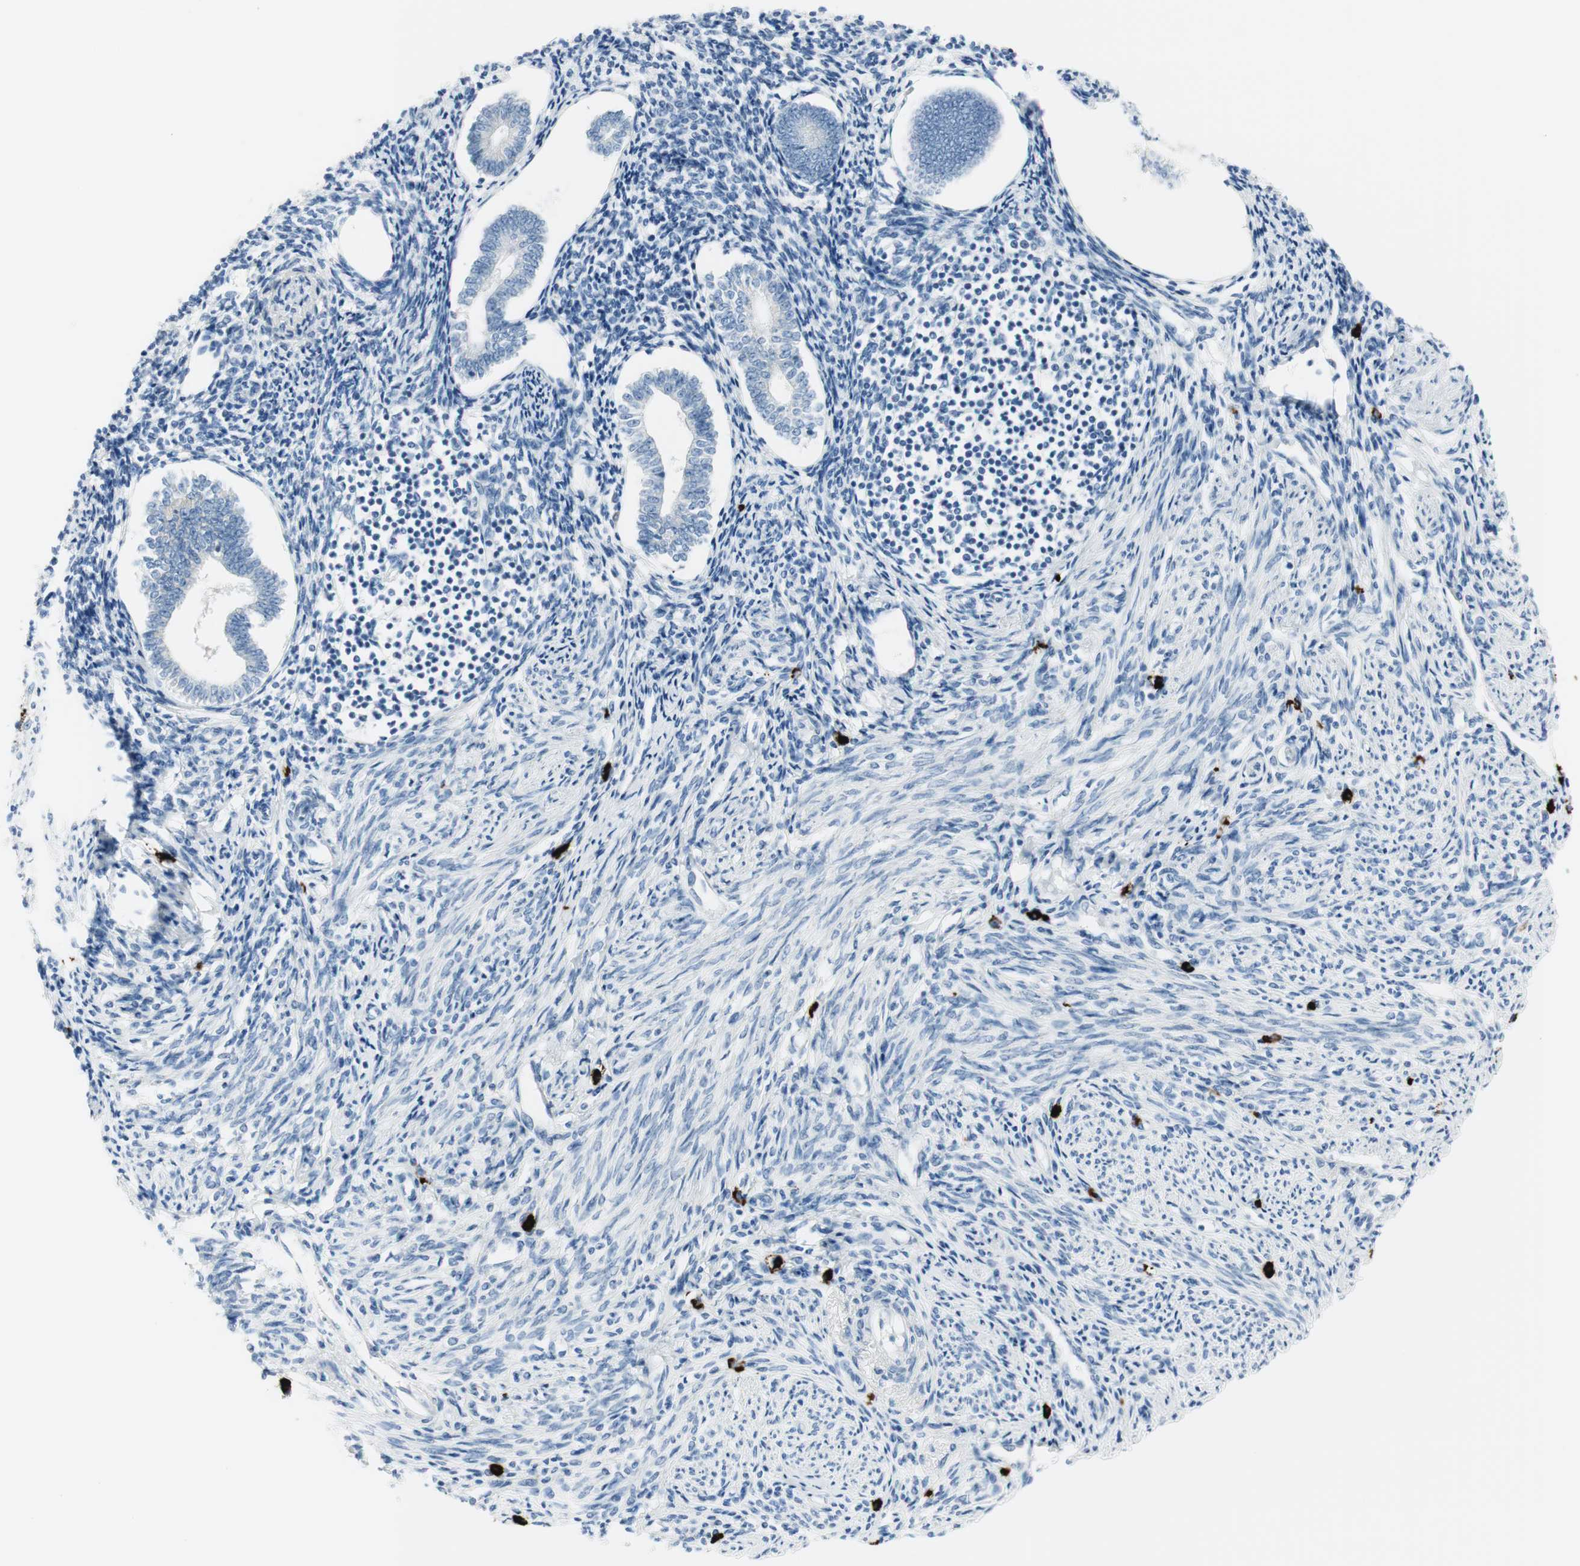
{"staining": {"intensity": "negative", "quantity": "none", "location": "none"}, "tissue": "endometrium", "cell_type": "Cells in endometrial stroma", "image_type": "normal", "snomed": [{"axis": "morphology", "description": "Normal tissue, NOS"}, {"axis": "topography", "description": "Endometrium"}], "caption": "This micrograph is of normal endometrium stained with immunohistochemistry (IHC) to label a protein in brown with the nuclei are counter-stained blue. There is no positivity in cells in endometrial stroma.", "gene": "DLG4", "patient": {"sex": "female", "age": 71}}